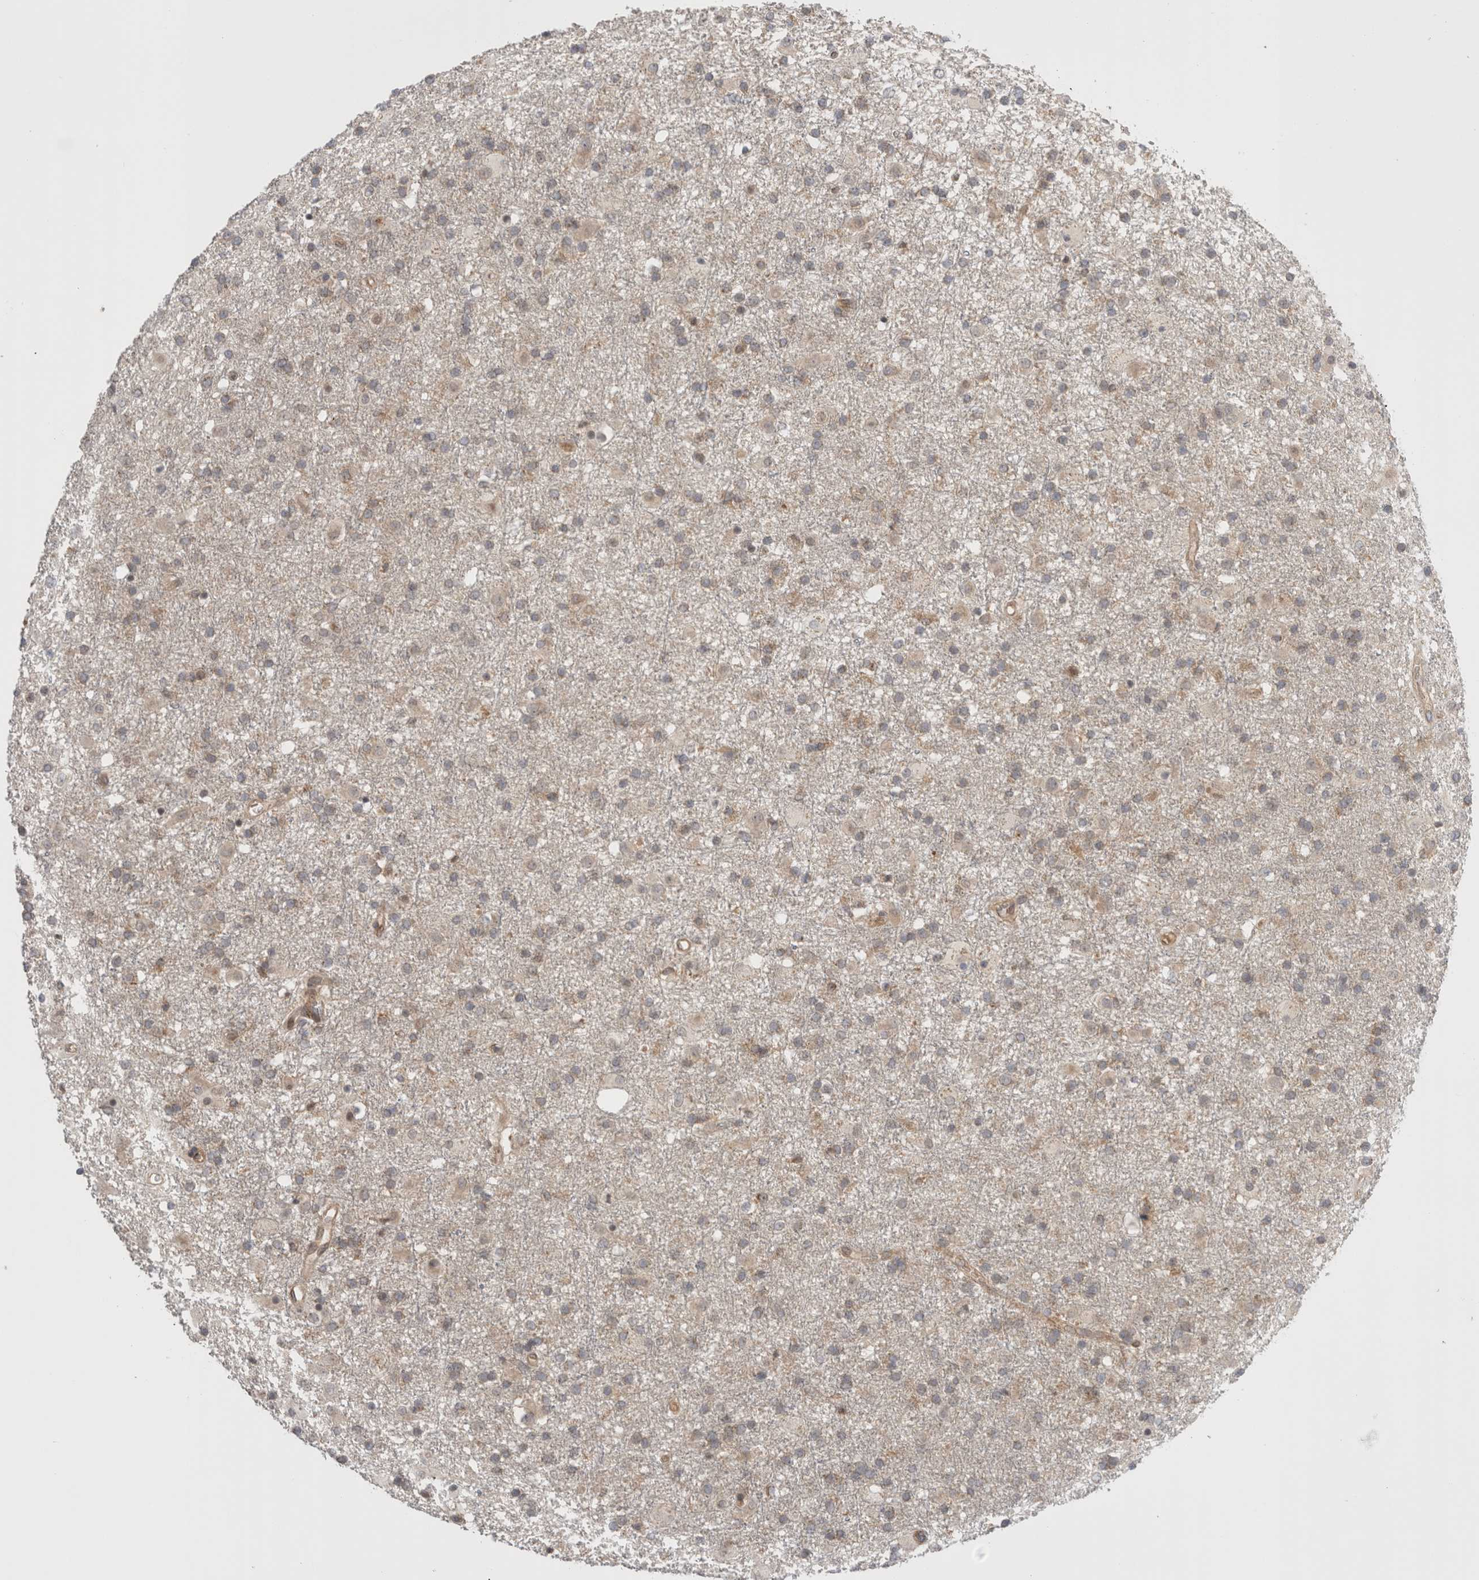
{"staining": {"intensity": "weak", "quantity": "<25%", "location": "cytoplasmic/membranous"}, "tissue": "glioma", "cell_type": "Tumor cells", "image_type": "cancer", "snomed": [{"axis": "morphology", "description": "Glioma, malignant, Low grade"}, {"axis": "topography", "description": "Brain"}], "caption": "A high-resolution histopathology image shows IHC staining of malignant glioma (low-grade), which shows no significant staining in tumor cells.", "gene": "NFKB1", "patient": {"sex": "male", "age": 65}}